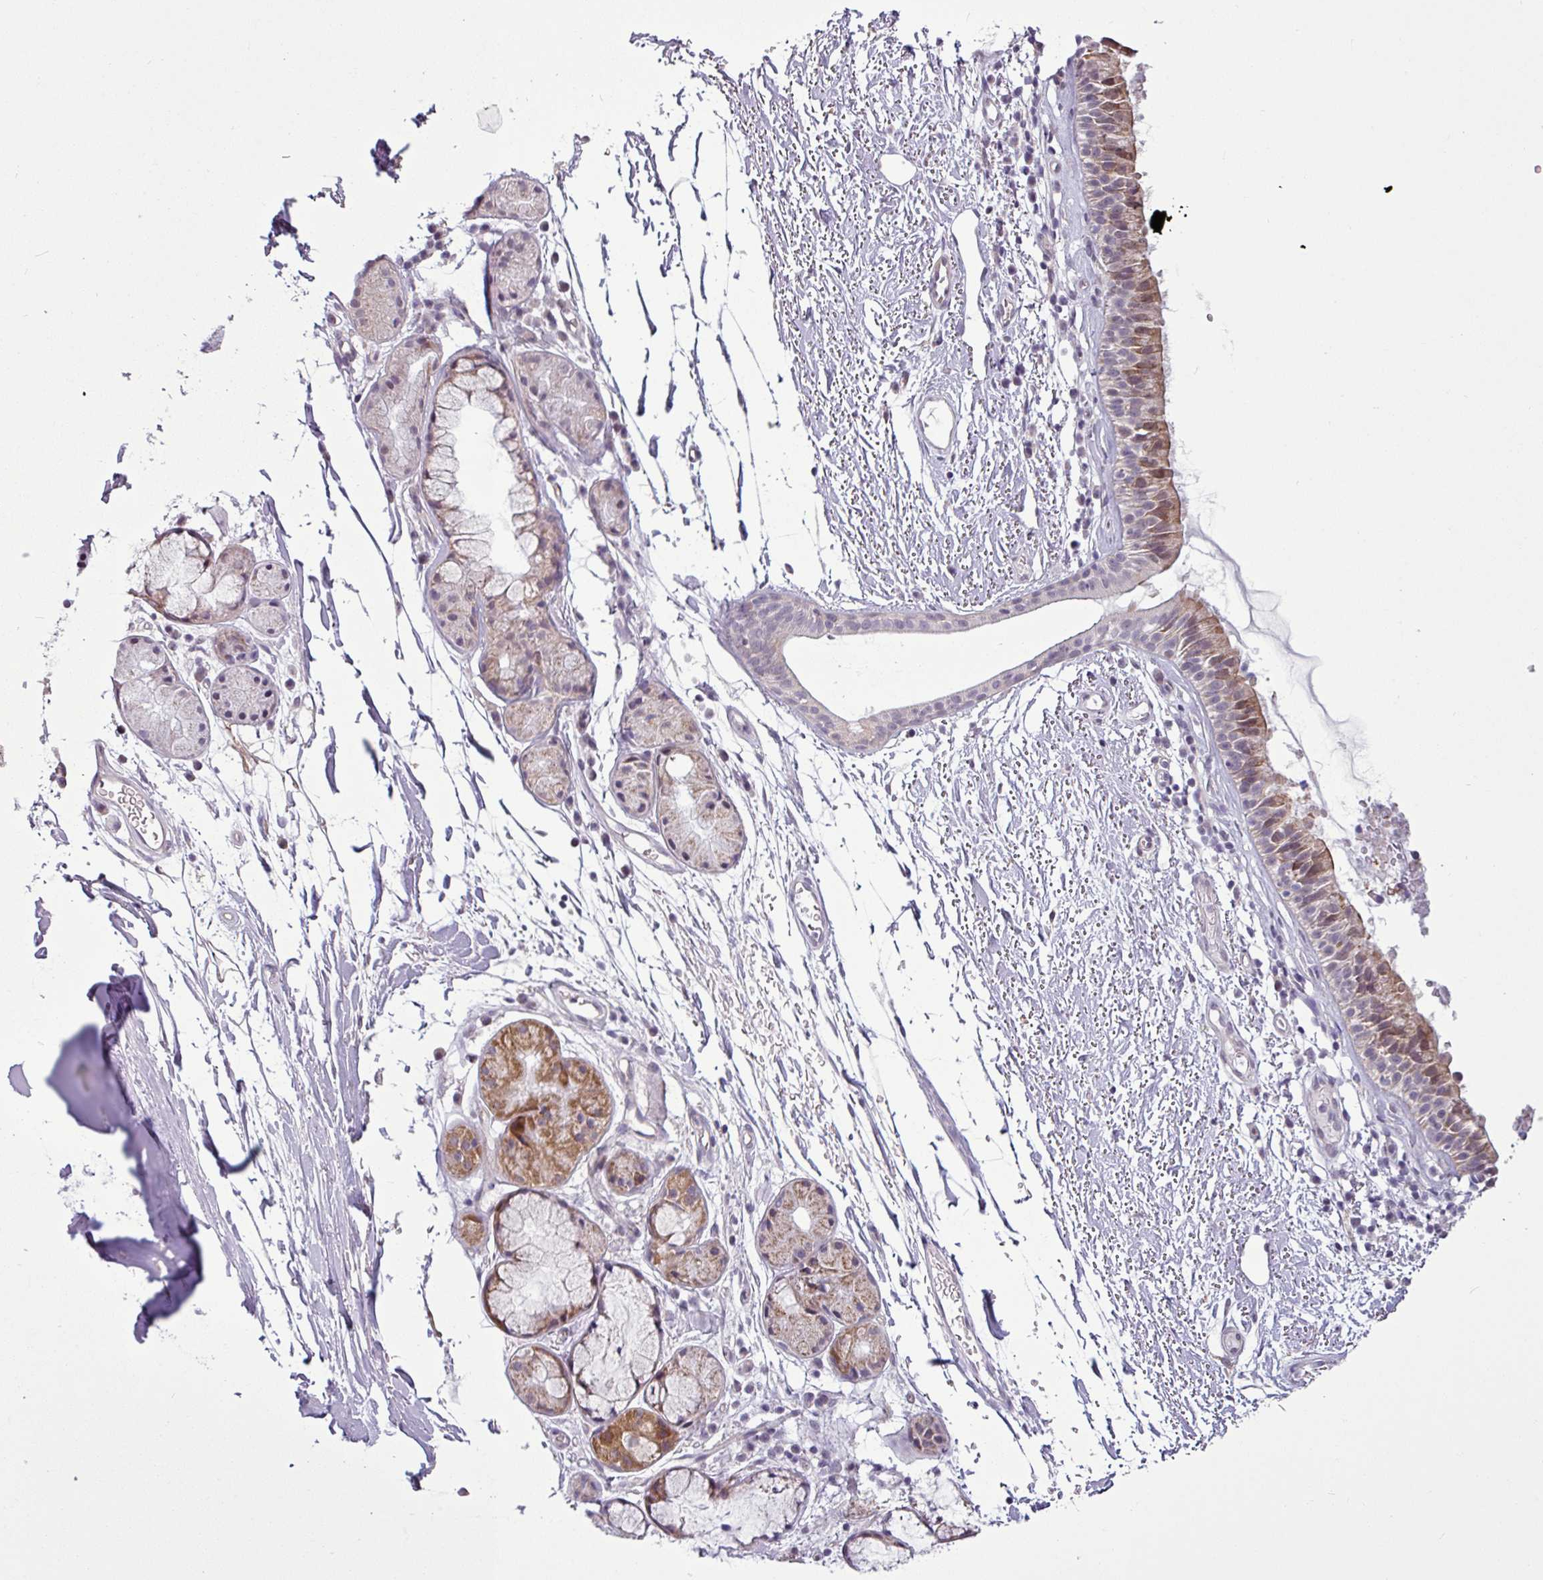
{"staining": {"intensity": "moderate", "quantity": "25%-75%", "location": "cytoplasmic/membranous"}, "tissue": "nasopharynx", "cell_type": "Respiratory epithelial cells", "image_type": "normal", "snomed": [{"axis": "morphology", "description": "Normal tissue, NOS"}, {"axis": "topography", "description": "Cartilage tissue"}, {"axis": "topography", "description": "Nasopharynx"}], "caption": "An IHC histopathology image of benign tissue is shown. Protein staining in brown shows moderate cytoplasmic/membranous positivity in nasopharynx within respiratory epithelial cells.", "gene": "GPT2", "patient": {"sex": "male", "age": 56}}